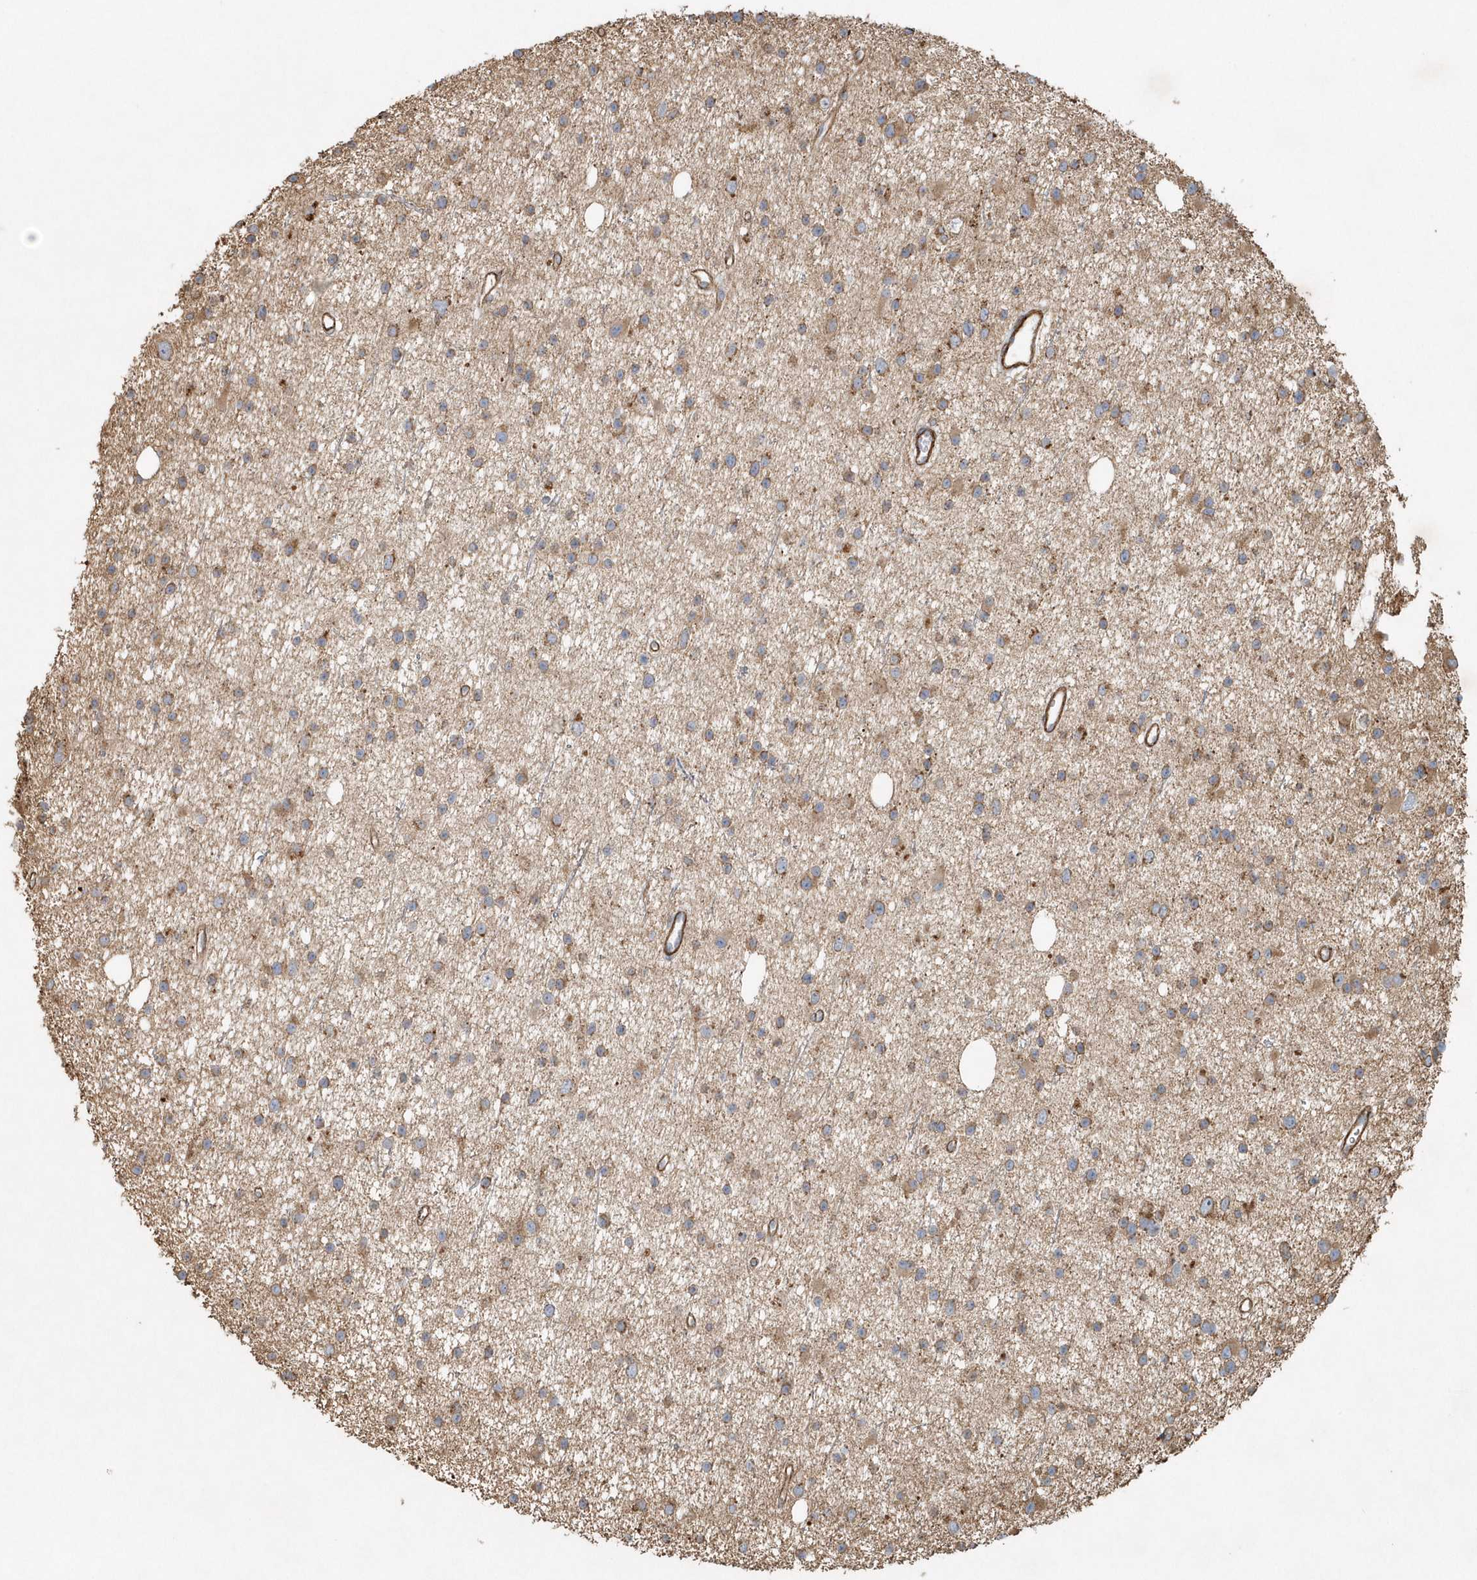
{"staining": {"intensity": "moderate", "quantity": "25%-75%", "location": "cytoplasmic/membranous"}, "tissue": "glioma", "cell_type": "Tumor cells", "image_type": "cancer", "snomed": [{"axis": "morphology", "description": "Glioma, malignant, Low grade"}, {"axis": "topography", "description": "Cerebral cortex"}], "caption": "Moderate cytoplasmic/membranous protein staining is identified in approximately 25%-75% of tumor cells in glioma.", "gene": "MMUT", "patient": {"sex": "female", "age": 39}}